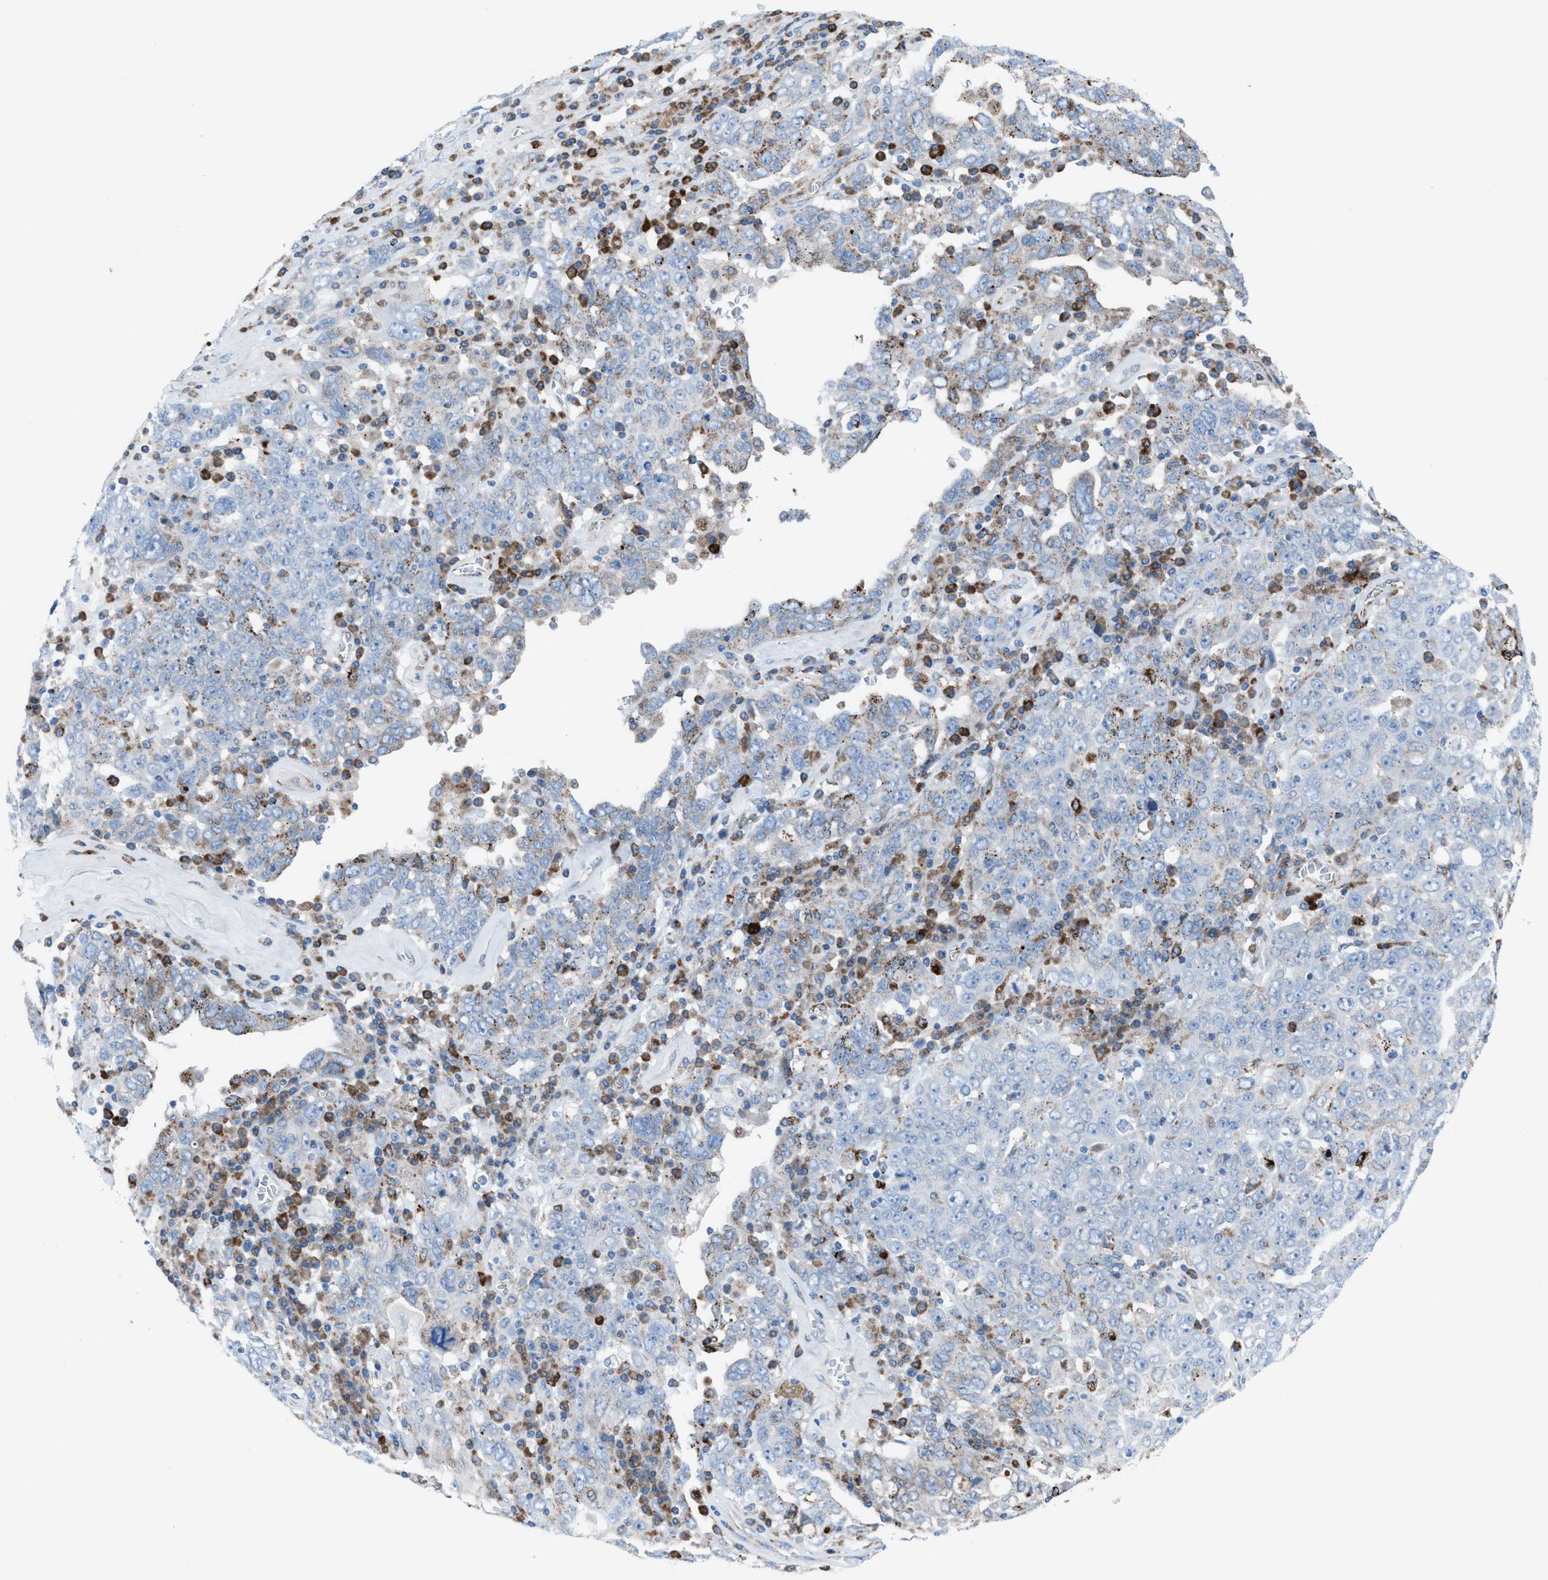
{"staining": {"intensity": "weak", "quantity": "<25%", "location": "cytoplasmic/membranous"}, "tissue": "ovarian cancer", "cell_type": "Tumor cells", "image_type": "cancer", "snomed": [{"axis": "morphology", "description": "Carcinoma, endometroid"}, {"axis": "topography", "description": "Ovary"}], "caption": "High power microscopy histopathology image of an immunohistochemistry photomicrograph of ovarian cancer, revealing no significant positivity in tumor cells. (DAB (3,3'-diaminobenzidine) immunohistochemistry (IHC), high magnification).", "gene": "CD1B", "patient": {"sex": "female", "age": 62}}